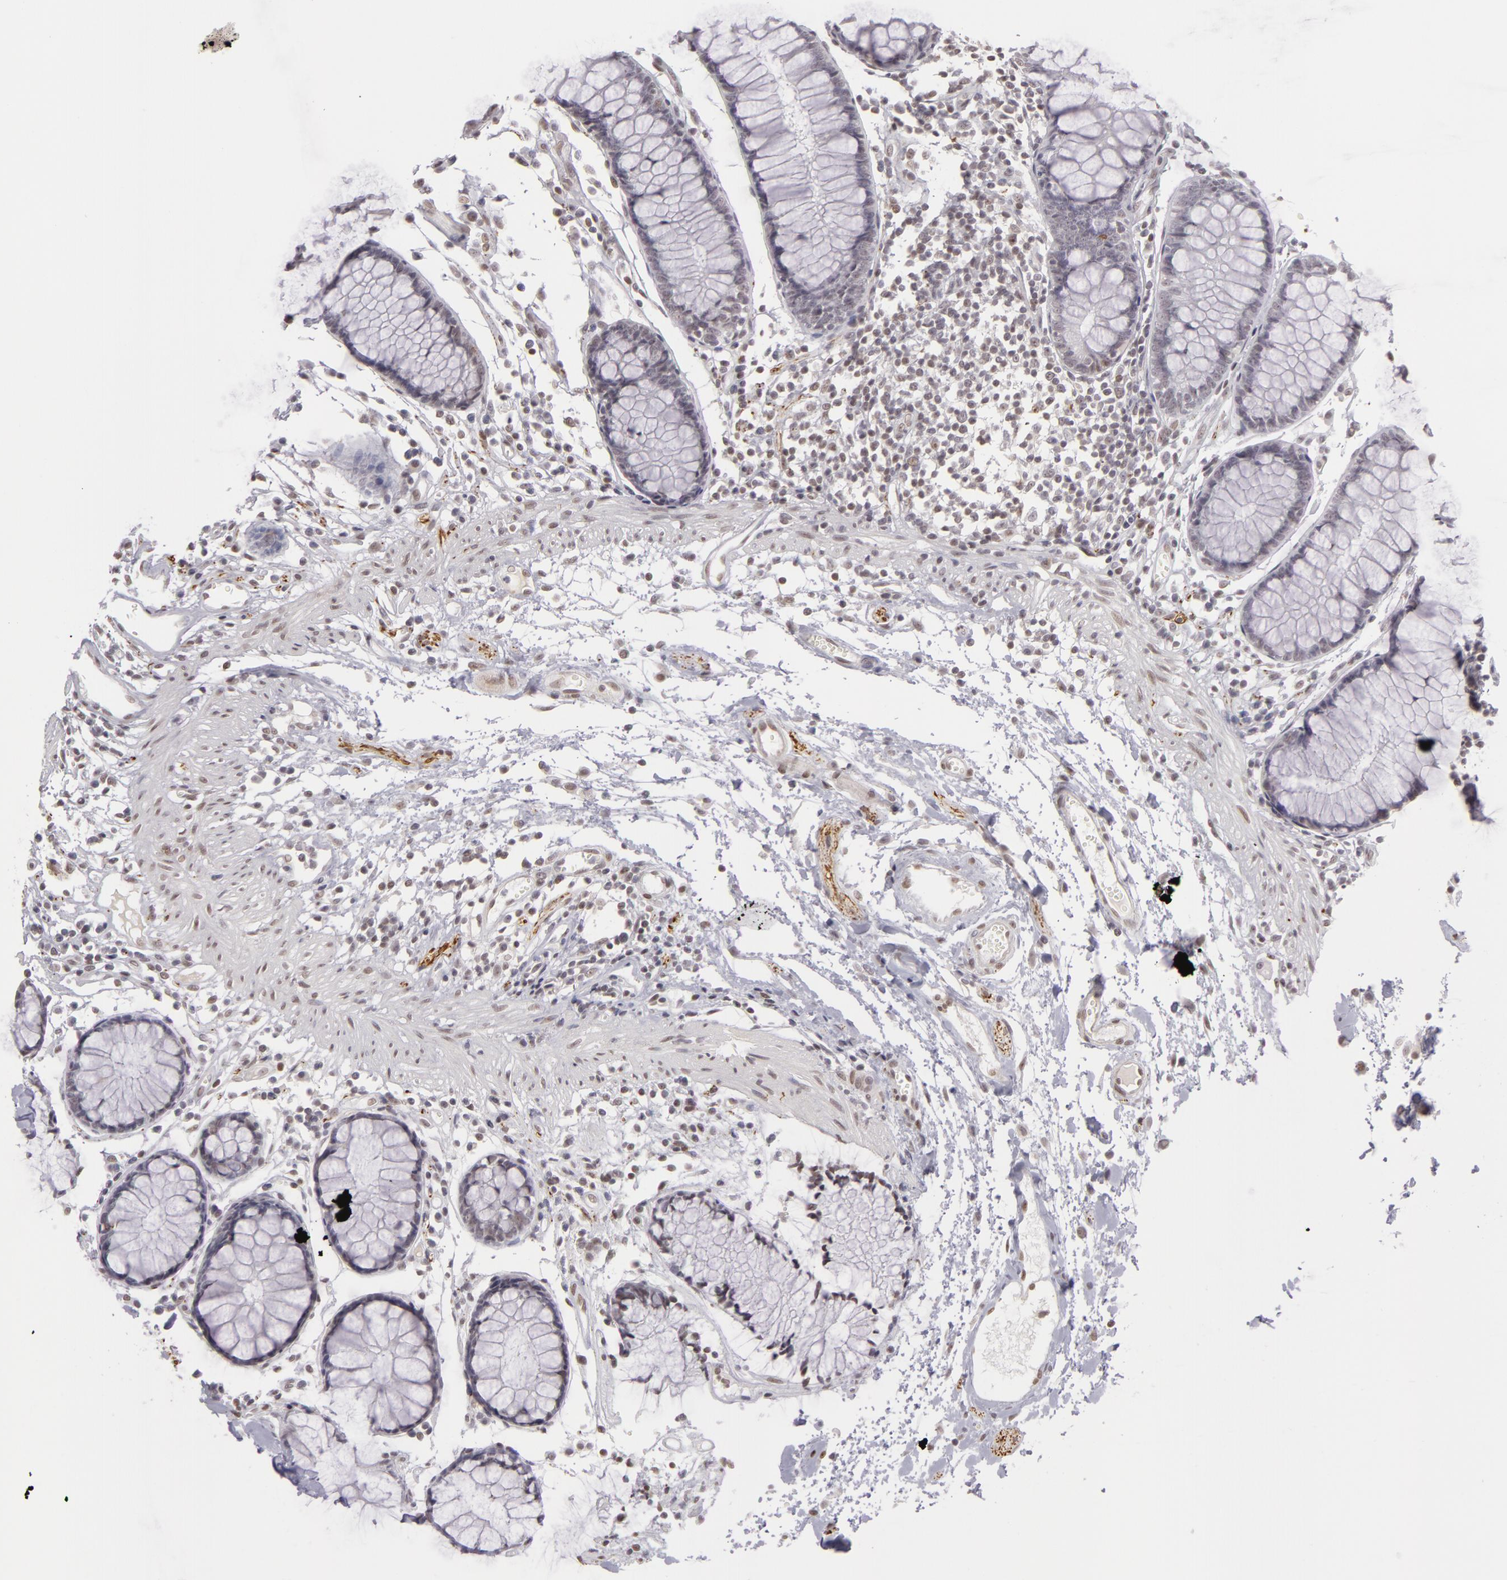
{"staining": {"intensity": "weak", "quantity": "<25%", "location": "nuclear"}, "tissue": "colon", "cell_type": "Endothelial cells", "image_type": "normal", "snomed": [{"axis": "morphology", "description": "Normal tissue, NOS"}, {"axis": "topography", "description": "Colon"}], "caption": "Endothelial cells show no significant protein expression in benign colon.", "gene": "RRP7A", "patient": {"sex": "female", "age": 78}}